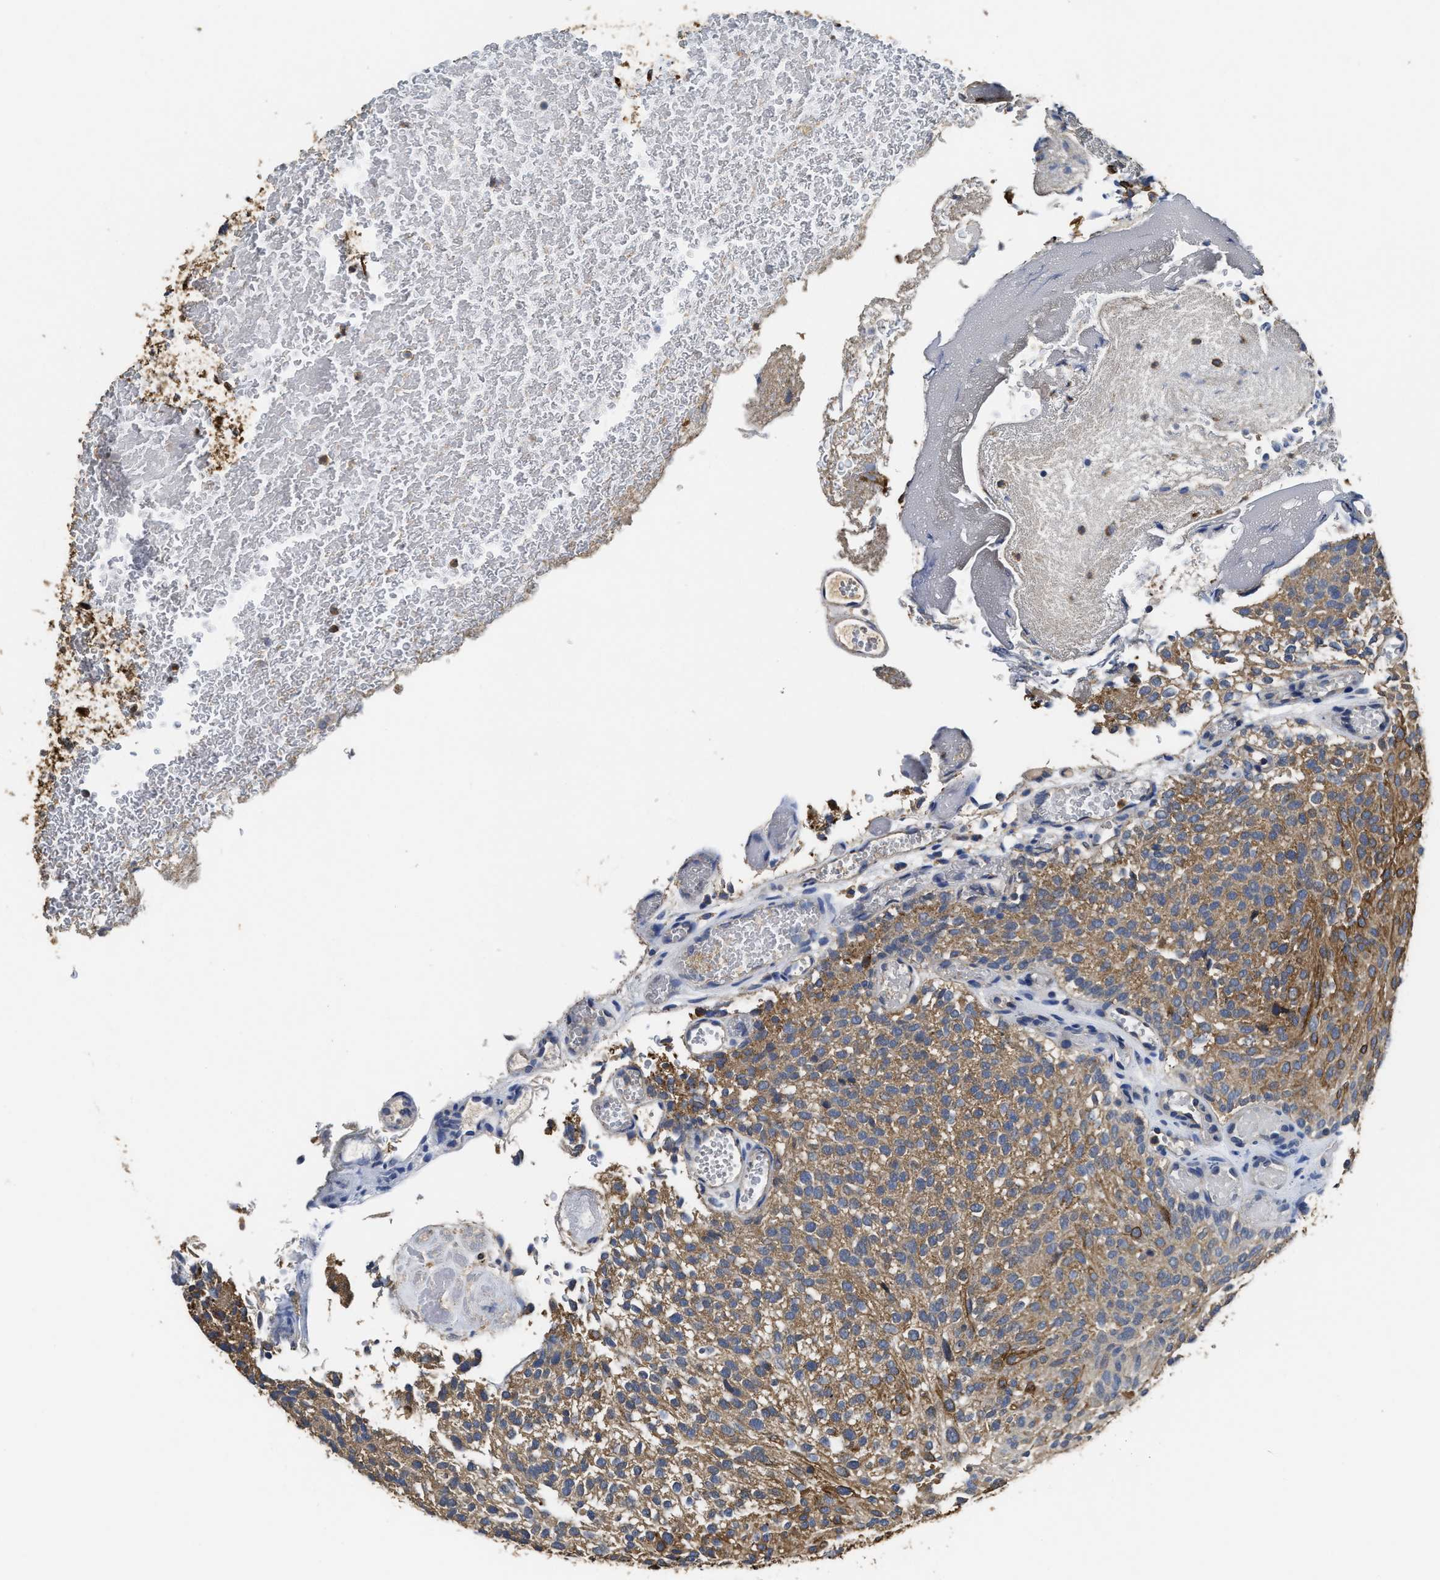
{"staining": {"intensity": "moderate", "quantity": ">75%", "location": "cytoplasmic/membranous"}, "tissue": "urothelial cancer", "cell_type": "Tumor cells", "image_type": "cancer", "snomed": [{"axis": "morphology", "description": "Urothelial carcinoma, Low grade"}, {"axis": "topography", "description": "Urinary bladder"}], "caption": "Immunohistochemical staining of human urothelial carcinoma (low-grade) reveals moderate cytoplasmic/membranous protein staining in approximately >75% of tumor cells.", "gene": "CTNNA1", "patient": {"sex": "male", "age": 78}}